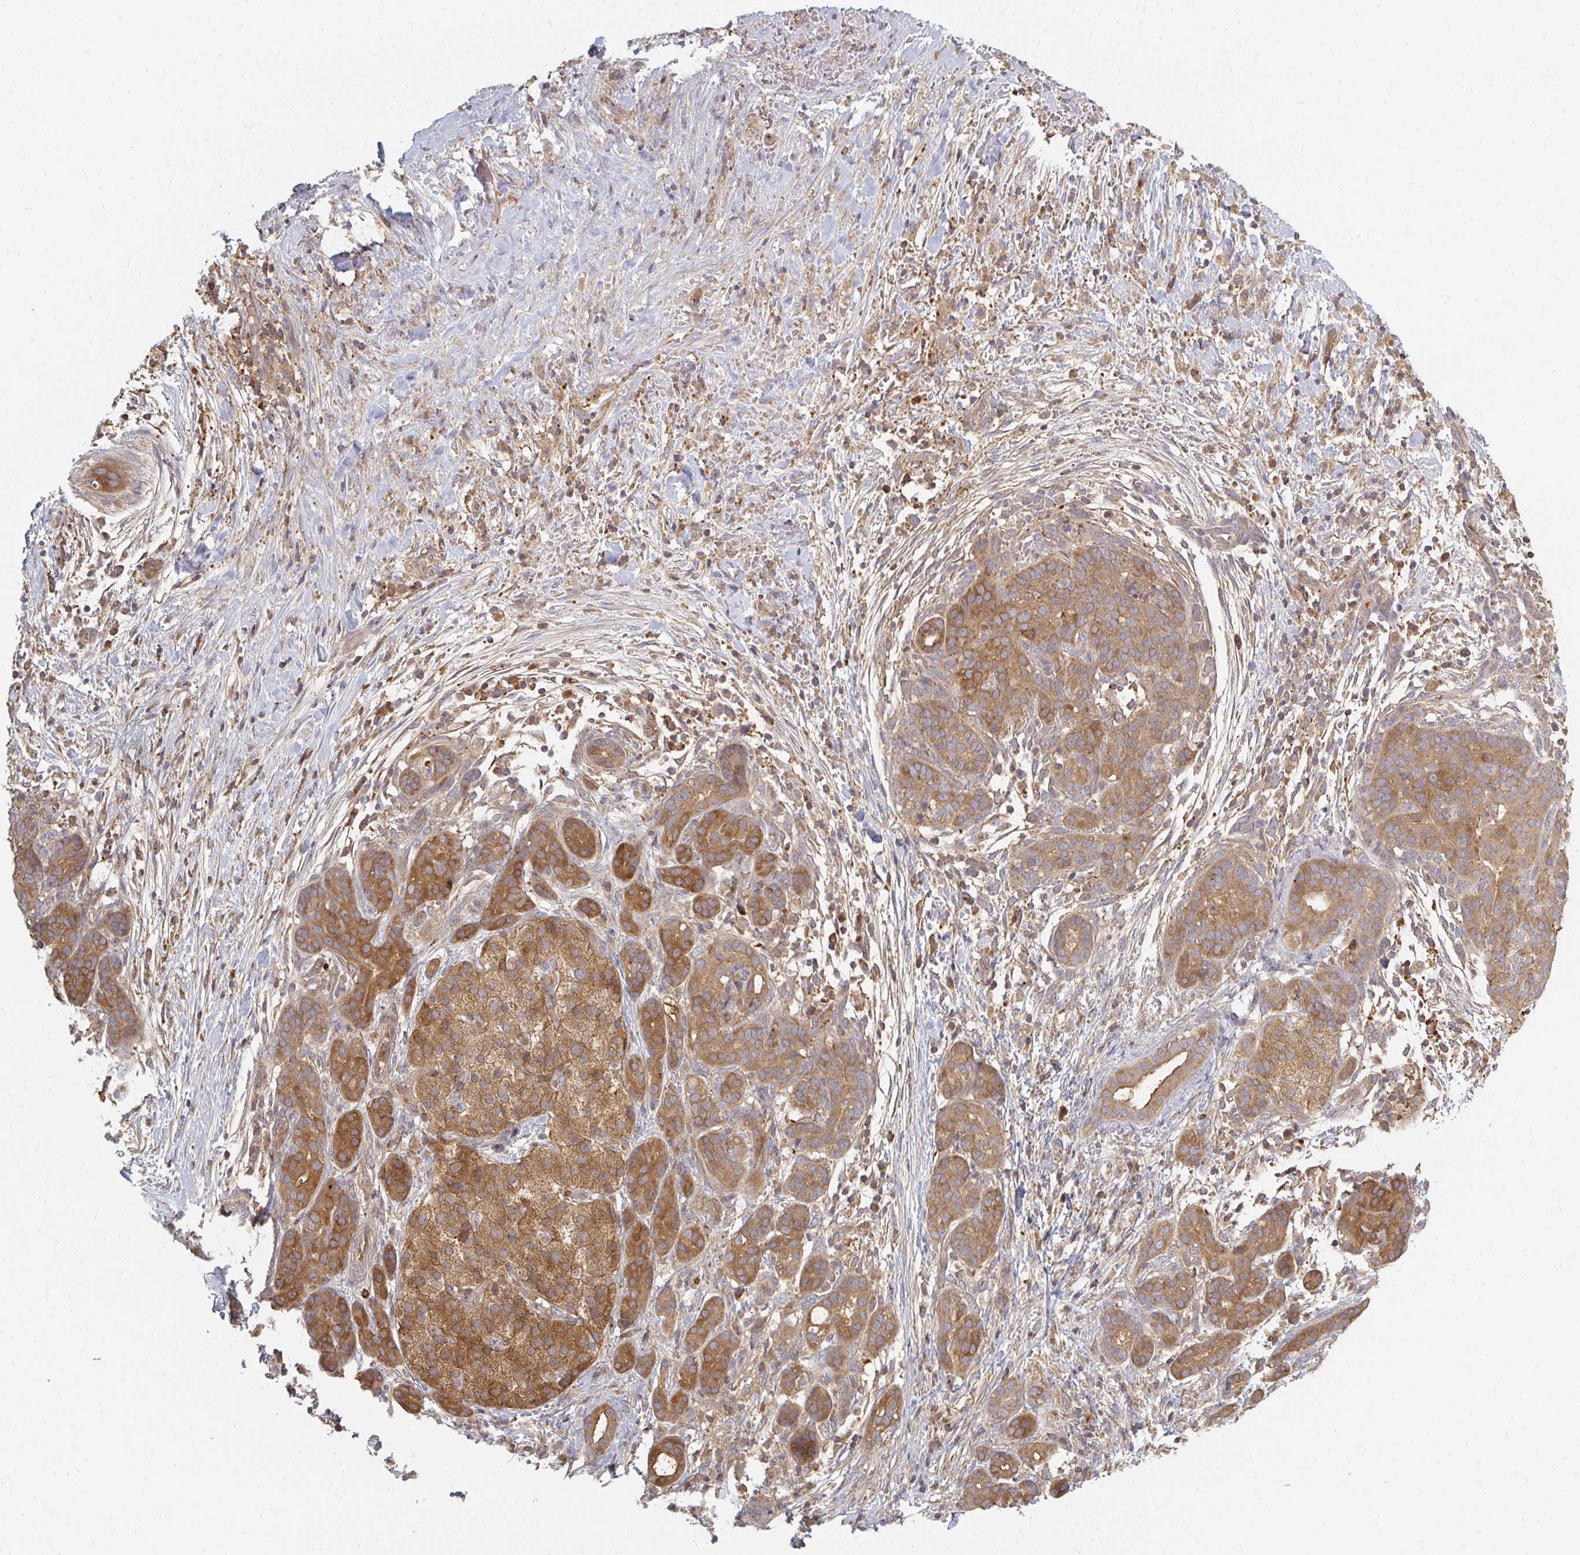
{"staining": {"intensity": "moderate", "quantity": ">75%", "location": "cytoplasmic/membranous"}, "tissue": "pancreatic cancer", "cell_type": "Tumor cells", "image_type": "cancer", "snomed": [{"axis": "morphology", "description": "Adenocarcinoma, NOS"}, {"axis": "topography", "description": "Pancreas"}], "caption": "Adenocarcinoma (pancreatic) was stained to show a protein in brown. There is medium levels of moderate cytoplasmic/membranous staining in approximately >75% of tumor cells.", "gene": "ZNF285", "patient": {"sex": "male", "age": 44}}